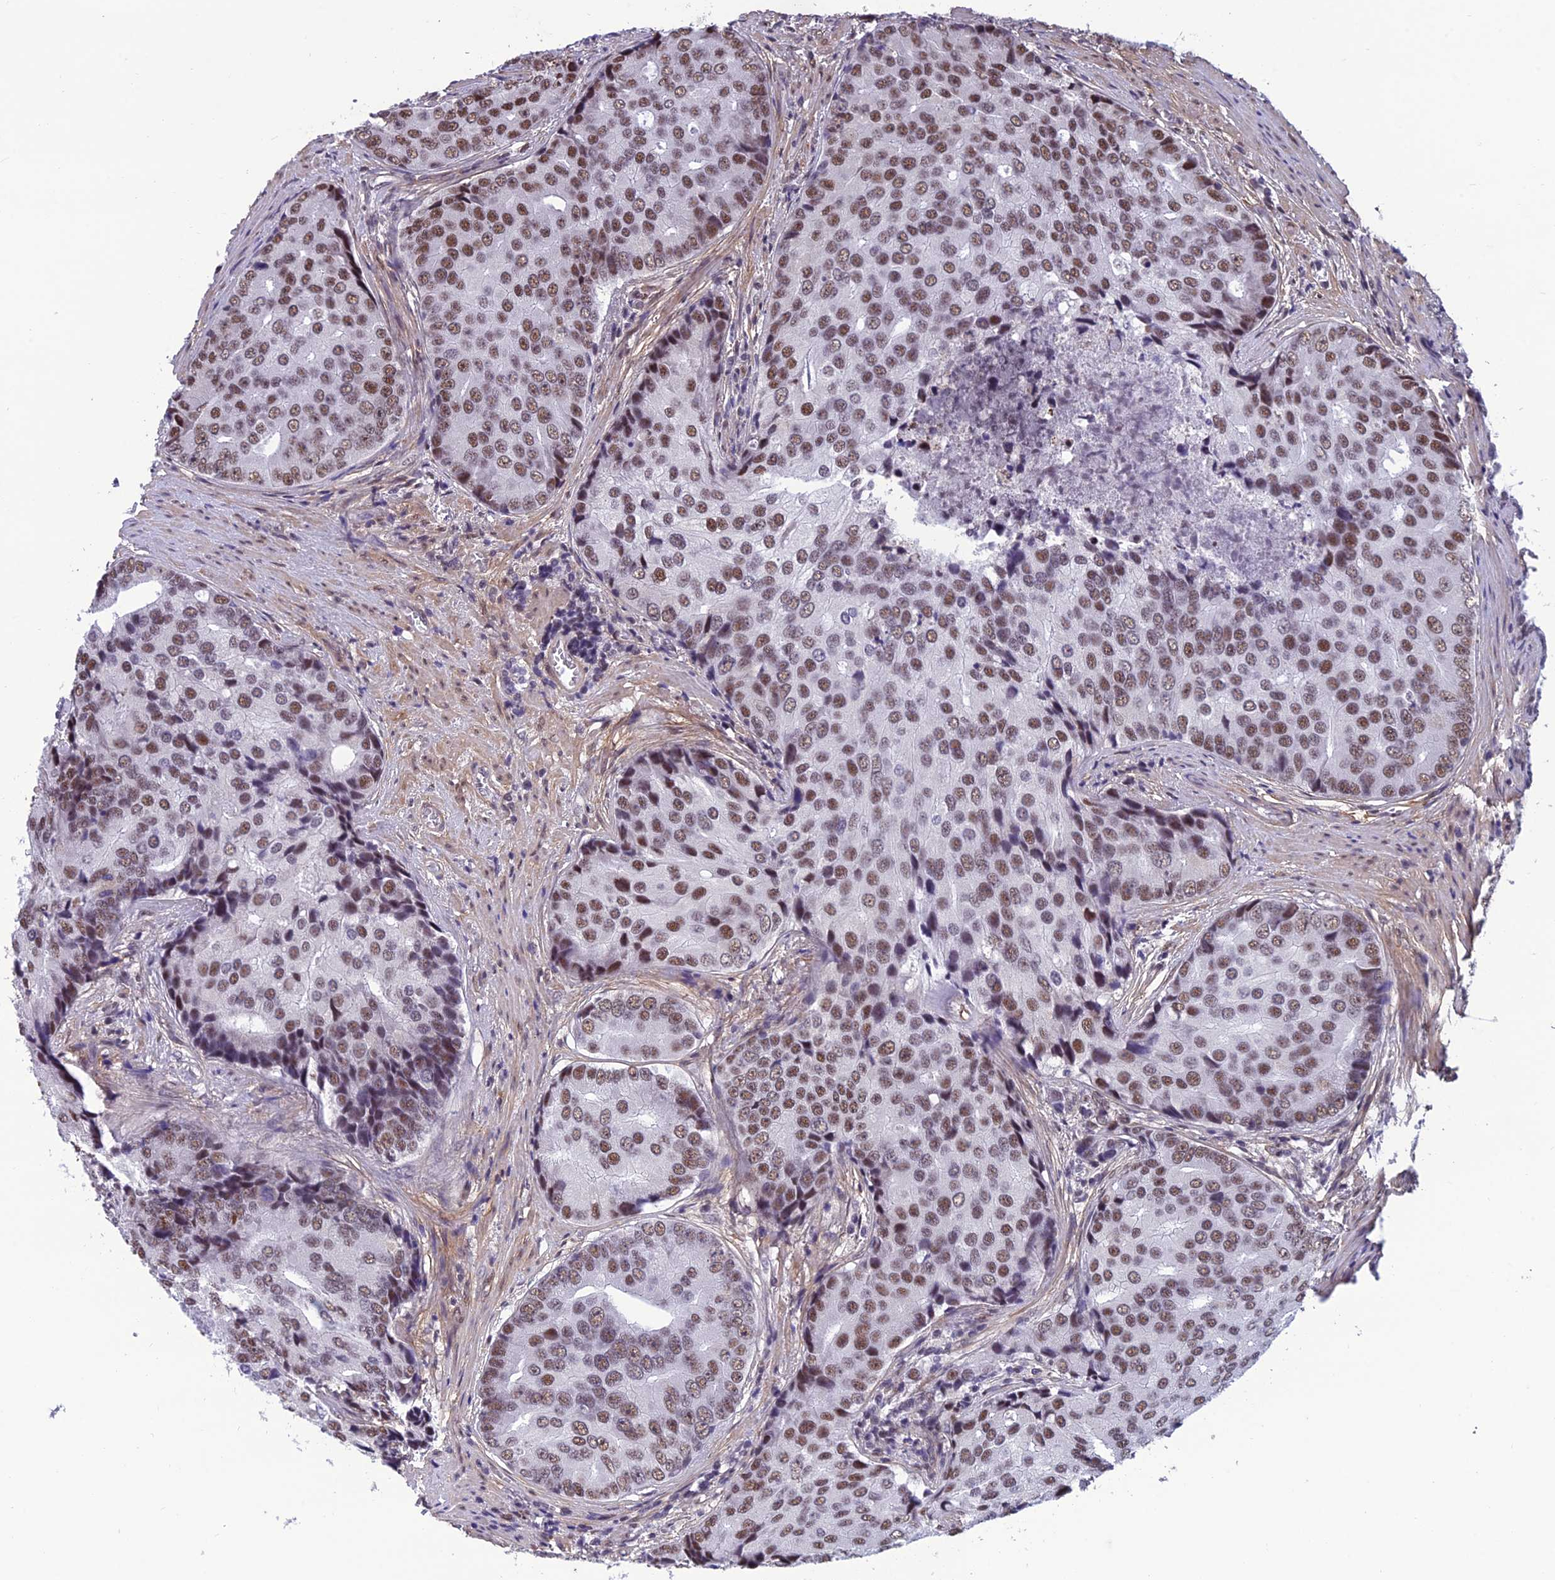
{"staining": {"intensity": "moderate", "quantity": ">75%", "location": "nuclear"}, "tissue": "prostate cancer", "cell_type": "Tumor cells", "image_type": "cancer", "snomed": [{"axis": "morphology", "description": "Adenocarcinoma, High grade"}, {"axis": "topography", "description": "Prostate"}], "caption": "Immunohistochemical staining of human prostate cancer demonstrates medium levels of moderate nuclear expression in approximately >75% of tumor cells.", "gene": "RSRC1", "patient": {"sex": "male", "age": 62}}